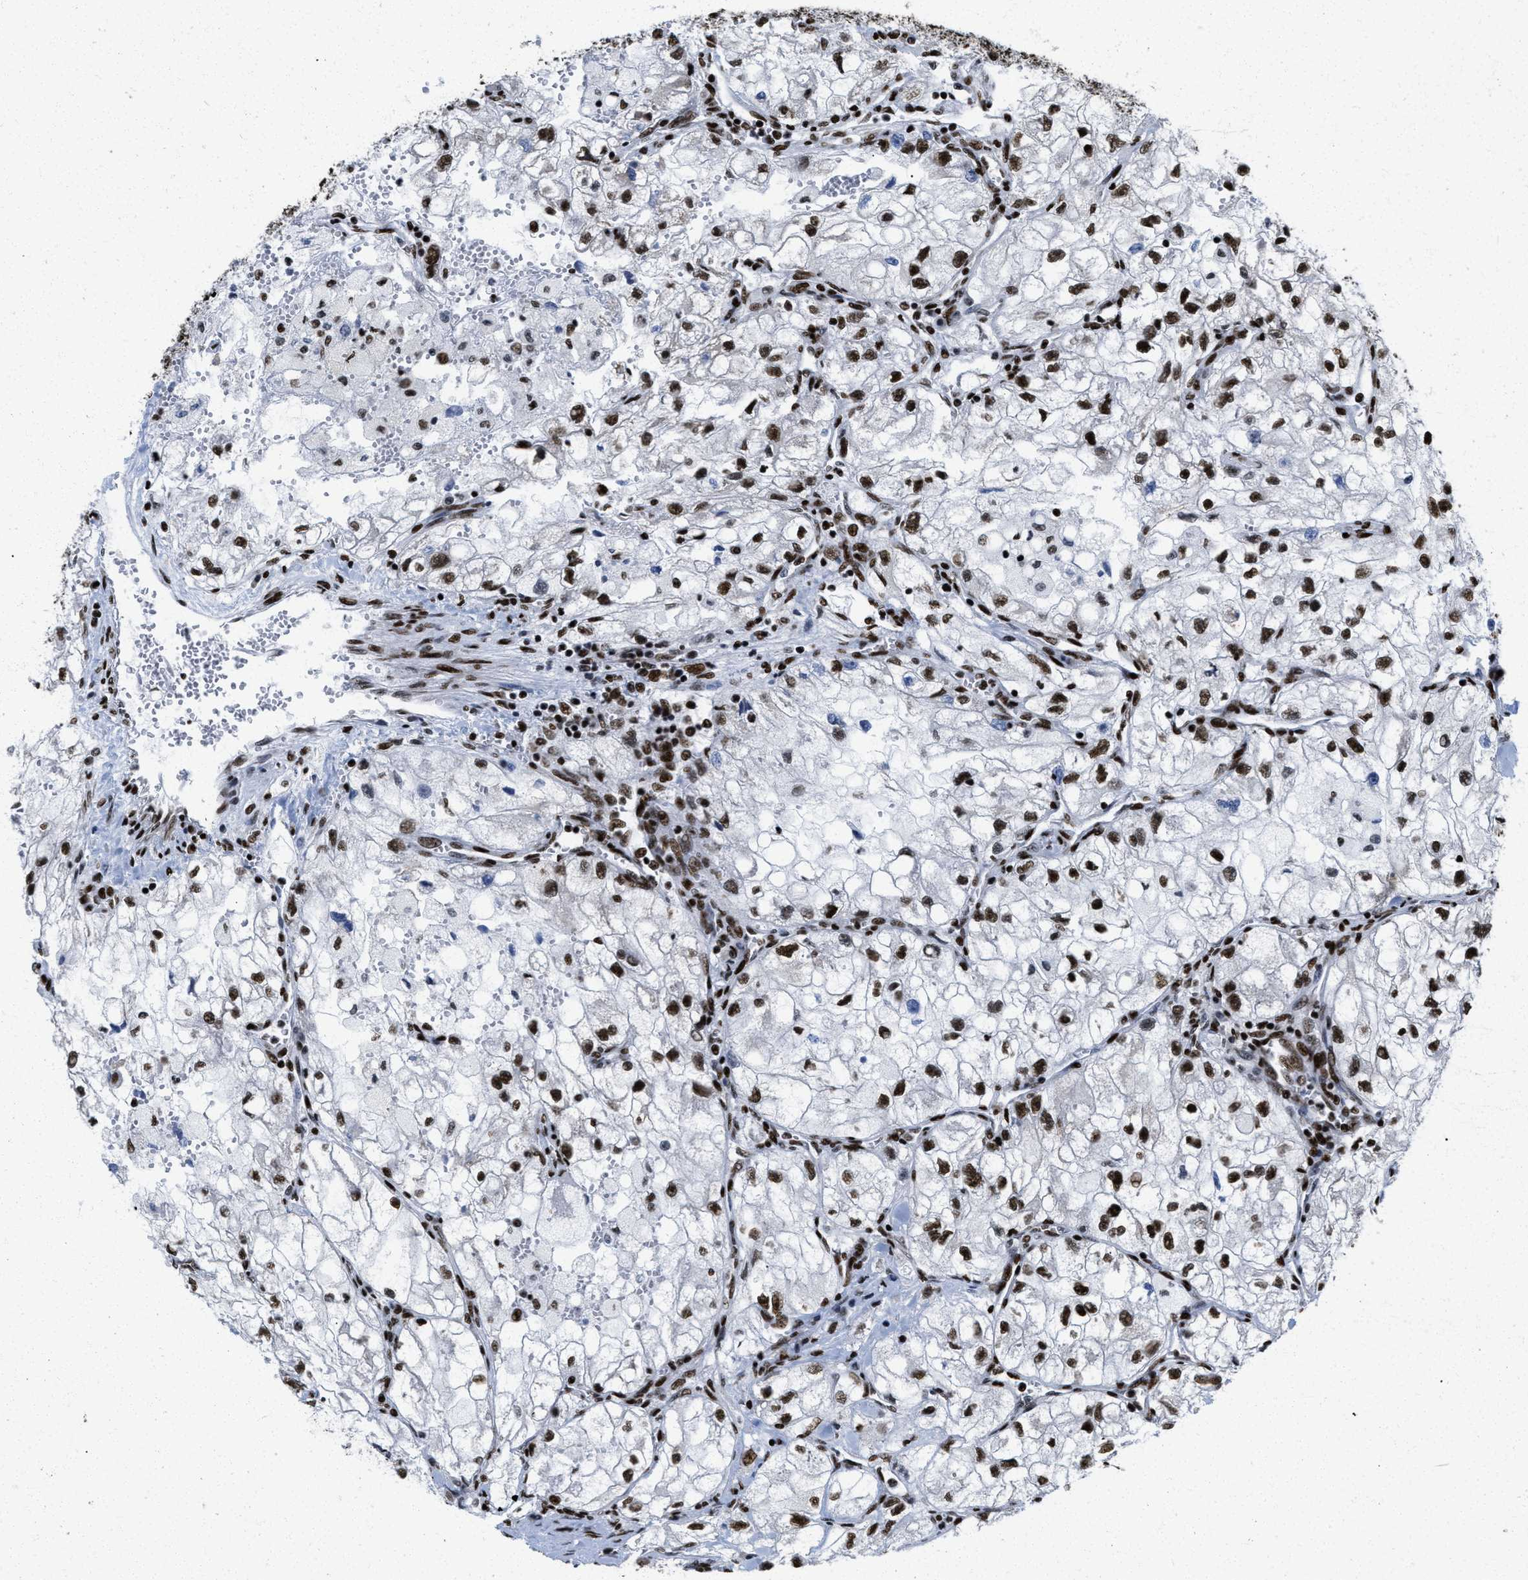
{"staining": {"intensity": "strong", "quantity": ">75%", "location": "nuclear"}, "tissue": "renal cancer", "cell_type": "Tumor cells", "image_type": "cancer", "snomed": [{"axis": "morphology", "description": "Adenocarcinoma, NOS"}, {"axis": "topography", "description": "Kidney"}], "caption": "Tumor cells display strong nuclear positivity in about >75% of cells in renal adenocarcinoma.", "gene": "CREB1", "patient": {"sex": "female", "age": 70}}